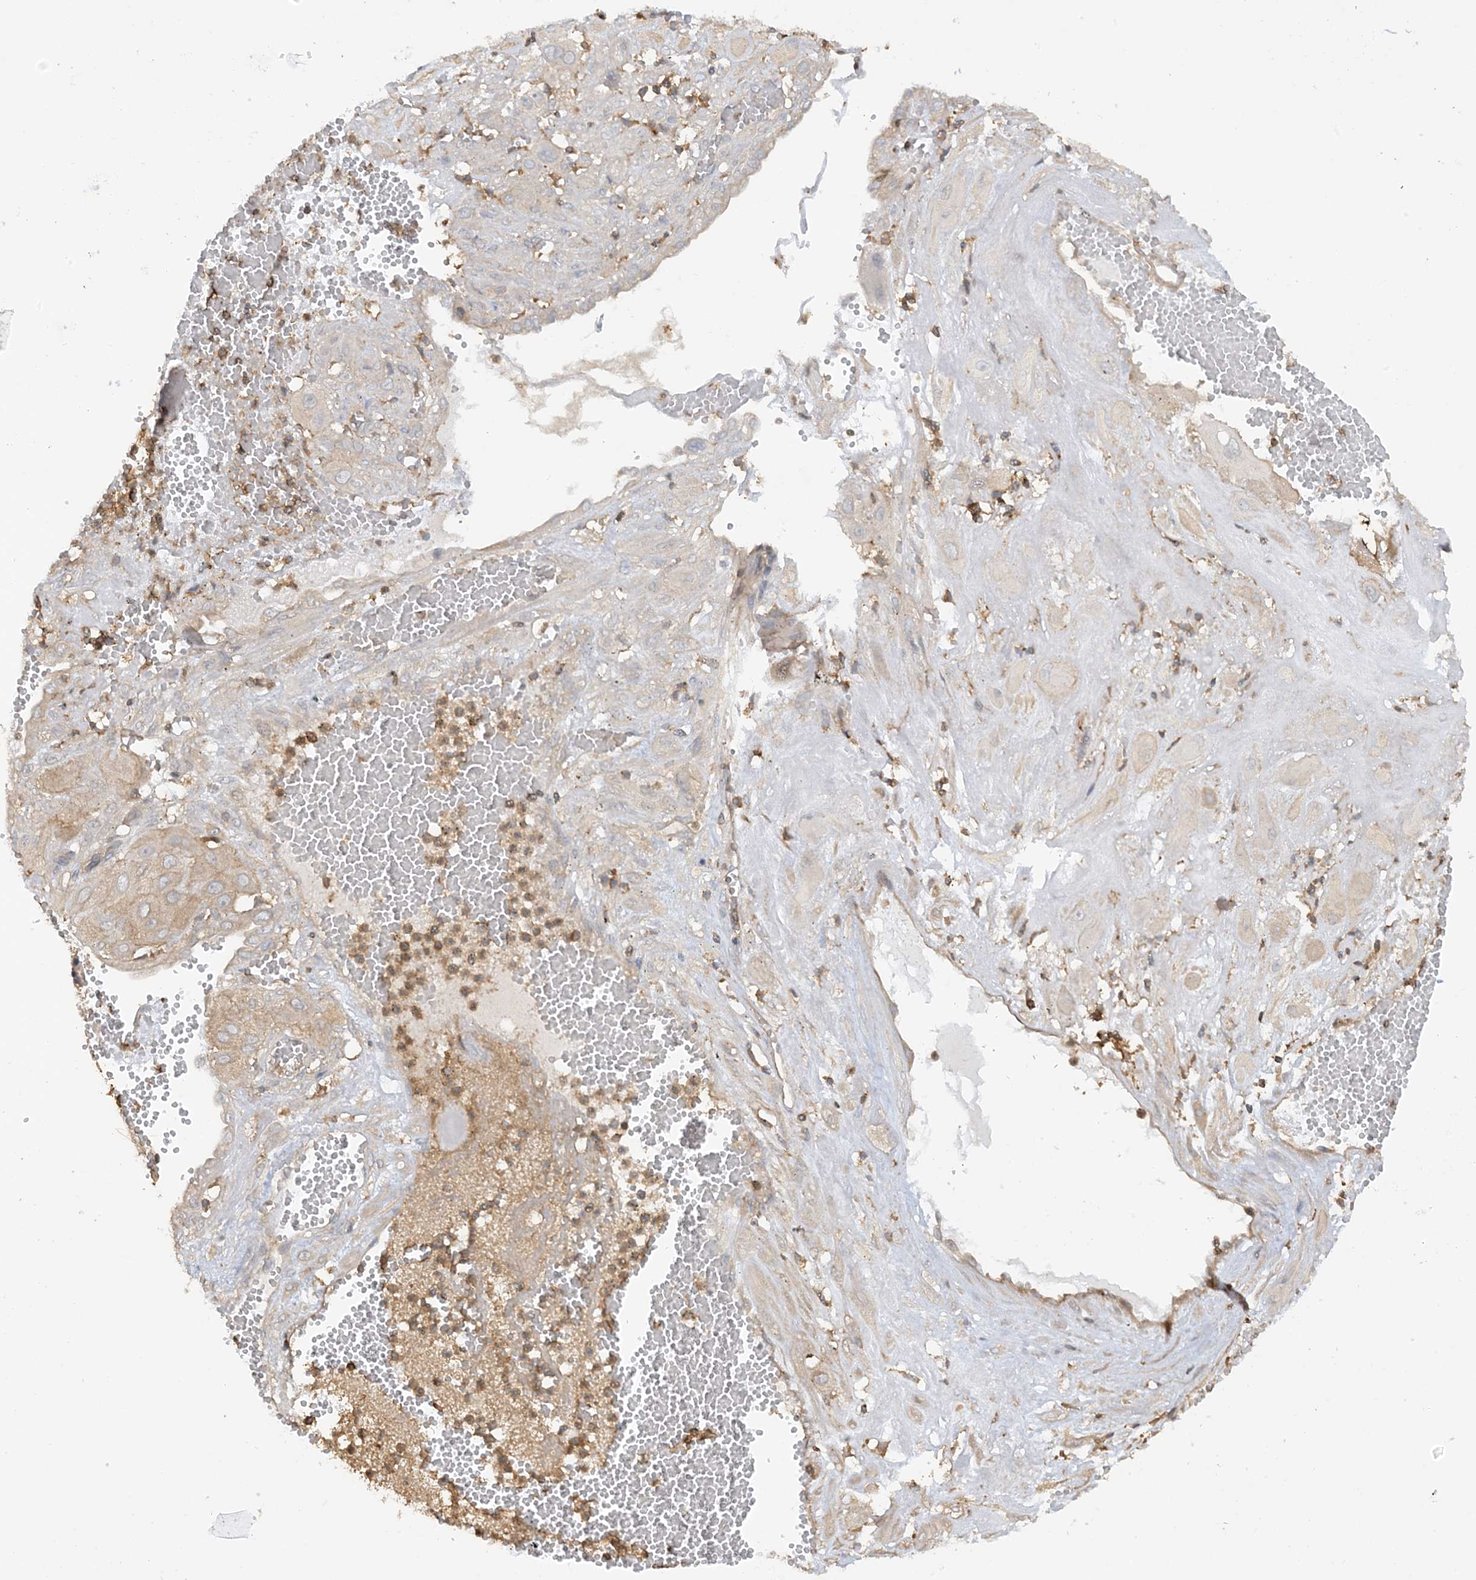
{"staining": {"intensity": "weak", "quantity": "<25%", "location": "cytoplasmic/membranous"}, "tissue": "cervical cancer", "cell_type": "Tumor cells", "image_type": "cancer", "snomed": [{"axis": "morphology", "description": "Squamous cell carcinoma, NOS"}, {"axis": "topography", "description": "Cervix"}], "caption": "A high-resolution image shows immunohistochemistry (IHC) staining of cervical cancer, which displays no significant expression in tumor cells.", "gene": "CAPZB", "patient": {"sex": "female", "age": 34}}